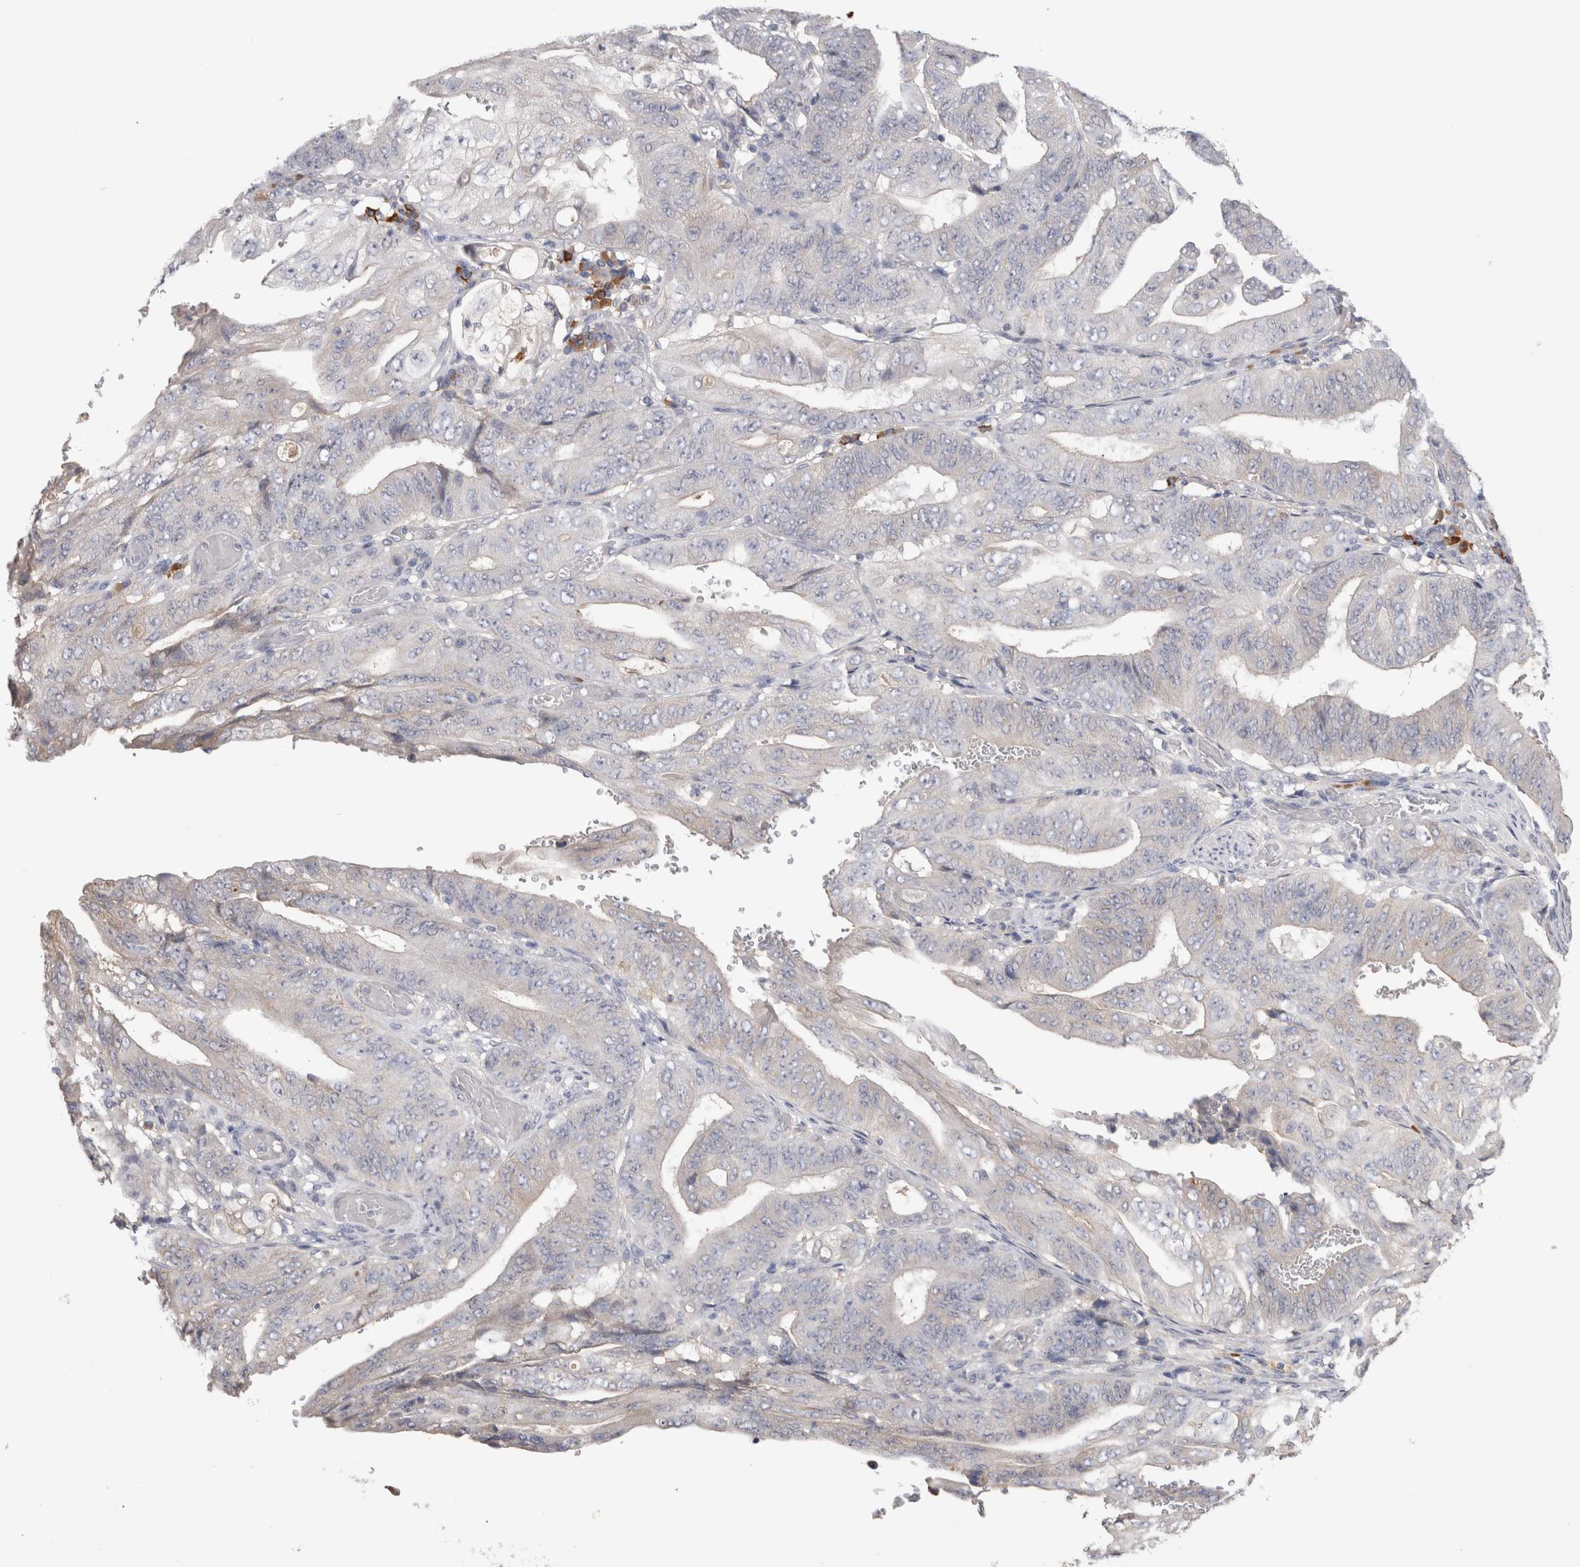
{"staining": {"intensity": "negative", "quantity": "none", "location": "none"}, "tissue": "stomach cancer", "cell_type": "Tumor cells", "image_type": "cancer", "snomed": [{"axis": "morphology", "description": "Adenocarcinoma, NOS"}, {"axis": "topography", "description": "Stomach"}], "caption": "Histopathology image shows no protein staining in tumor cells of stomach cancer (adenocarcinoma) tissue.", "gene": "PPP3CC", "patient": {"sex": "female", "age": 73}}